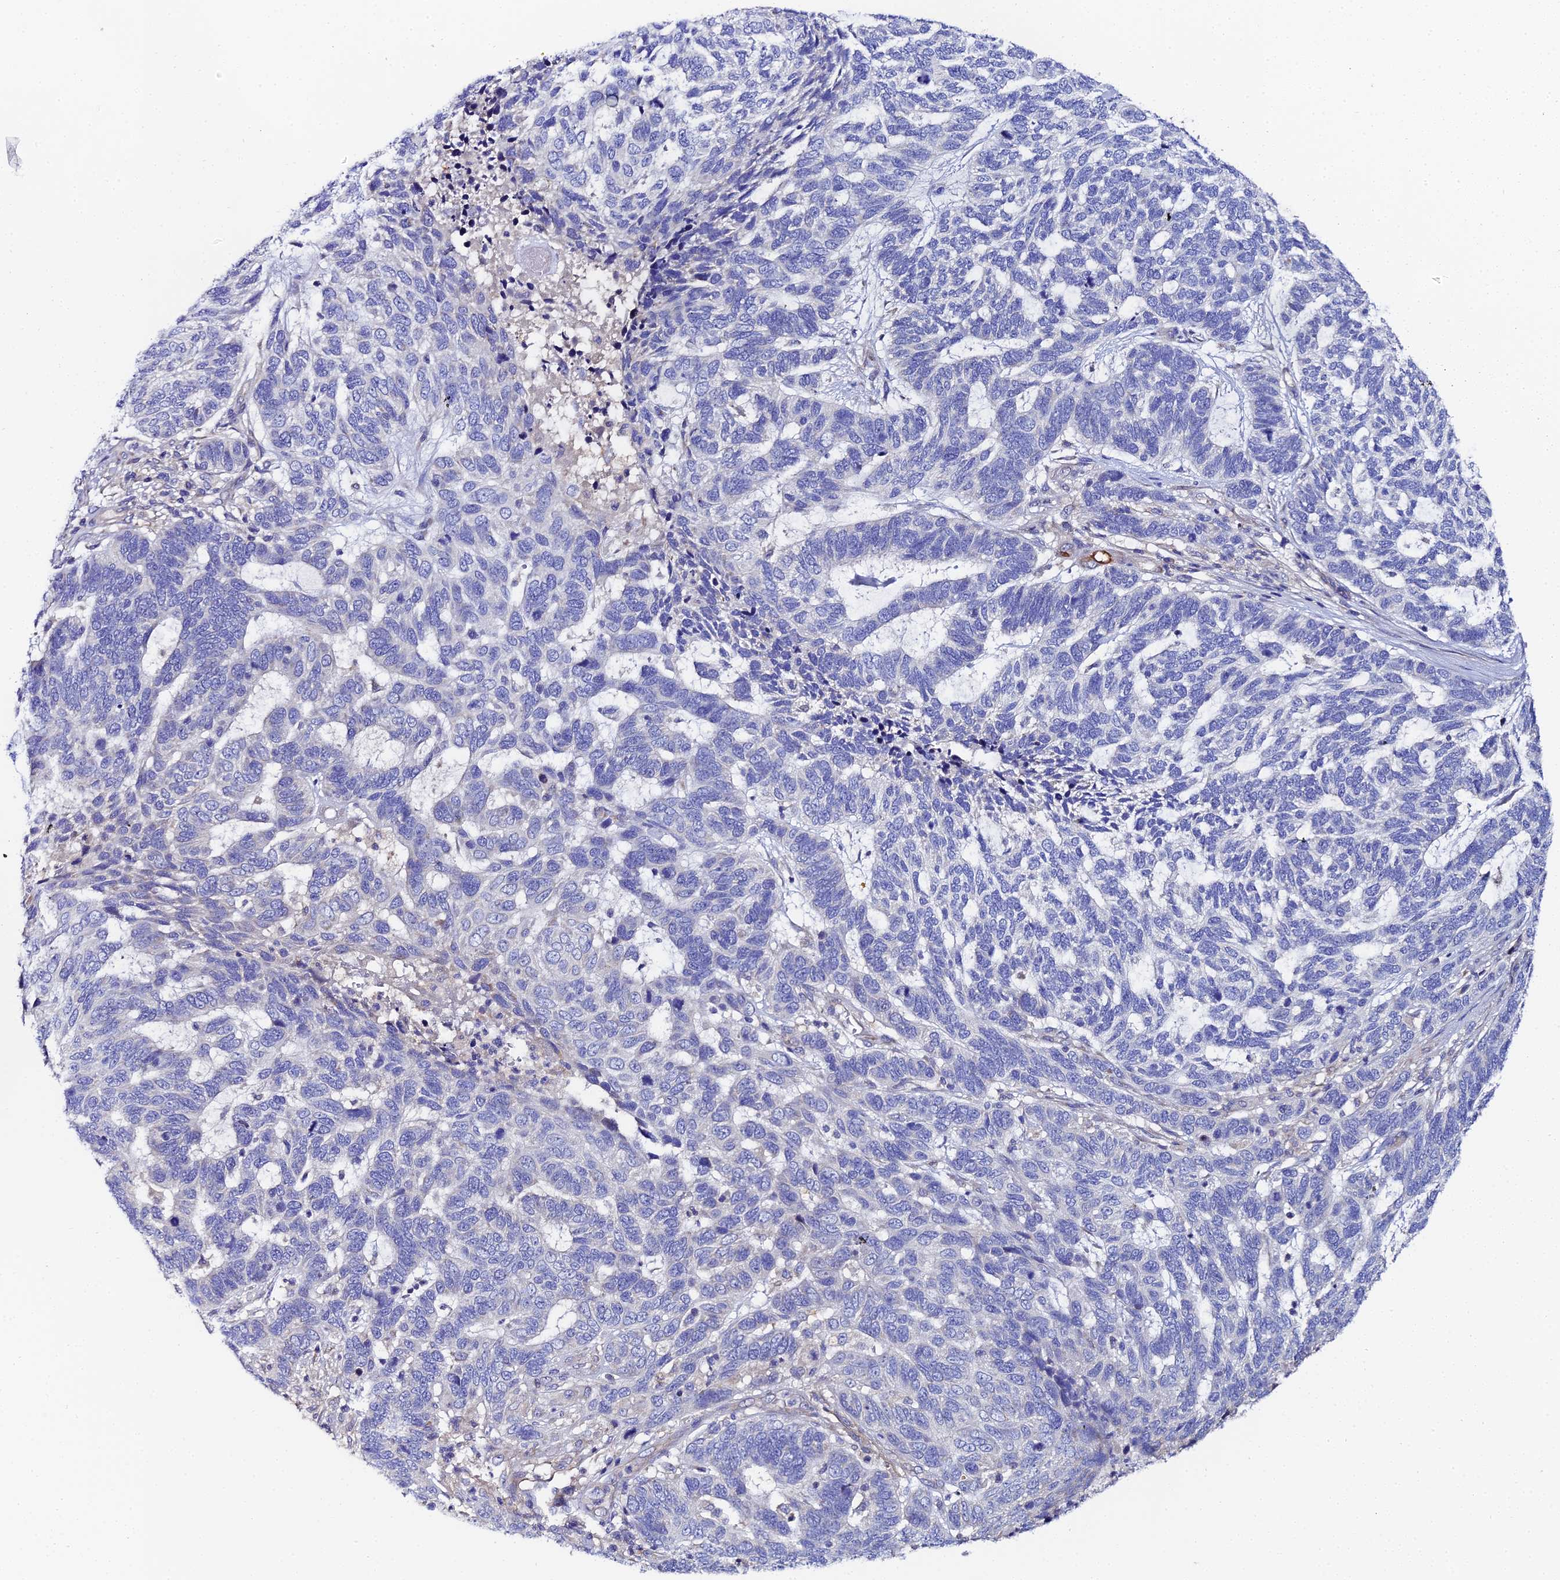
{"staining": {"intensity": "negative", "quantity": "none", "location": "none"}, "tissue": "skin cancer", "cell_type": "Tumor cells", "image_type": "cancer", "snomed": [{"axis": "morphology", "description": "Basal cell carcinoma"}, {"axis": "topography", "description": "Skin"}], "caption": "Immunohistochemistry (IHC) of skin basal cell carcinoma reveals no staining in tumor cells.", "gene": "UBE2L3", "patient": {"sex": "female", "age": 65}}